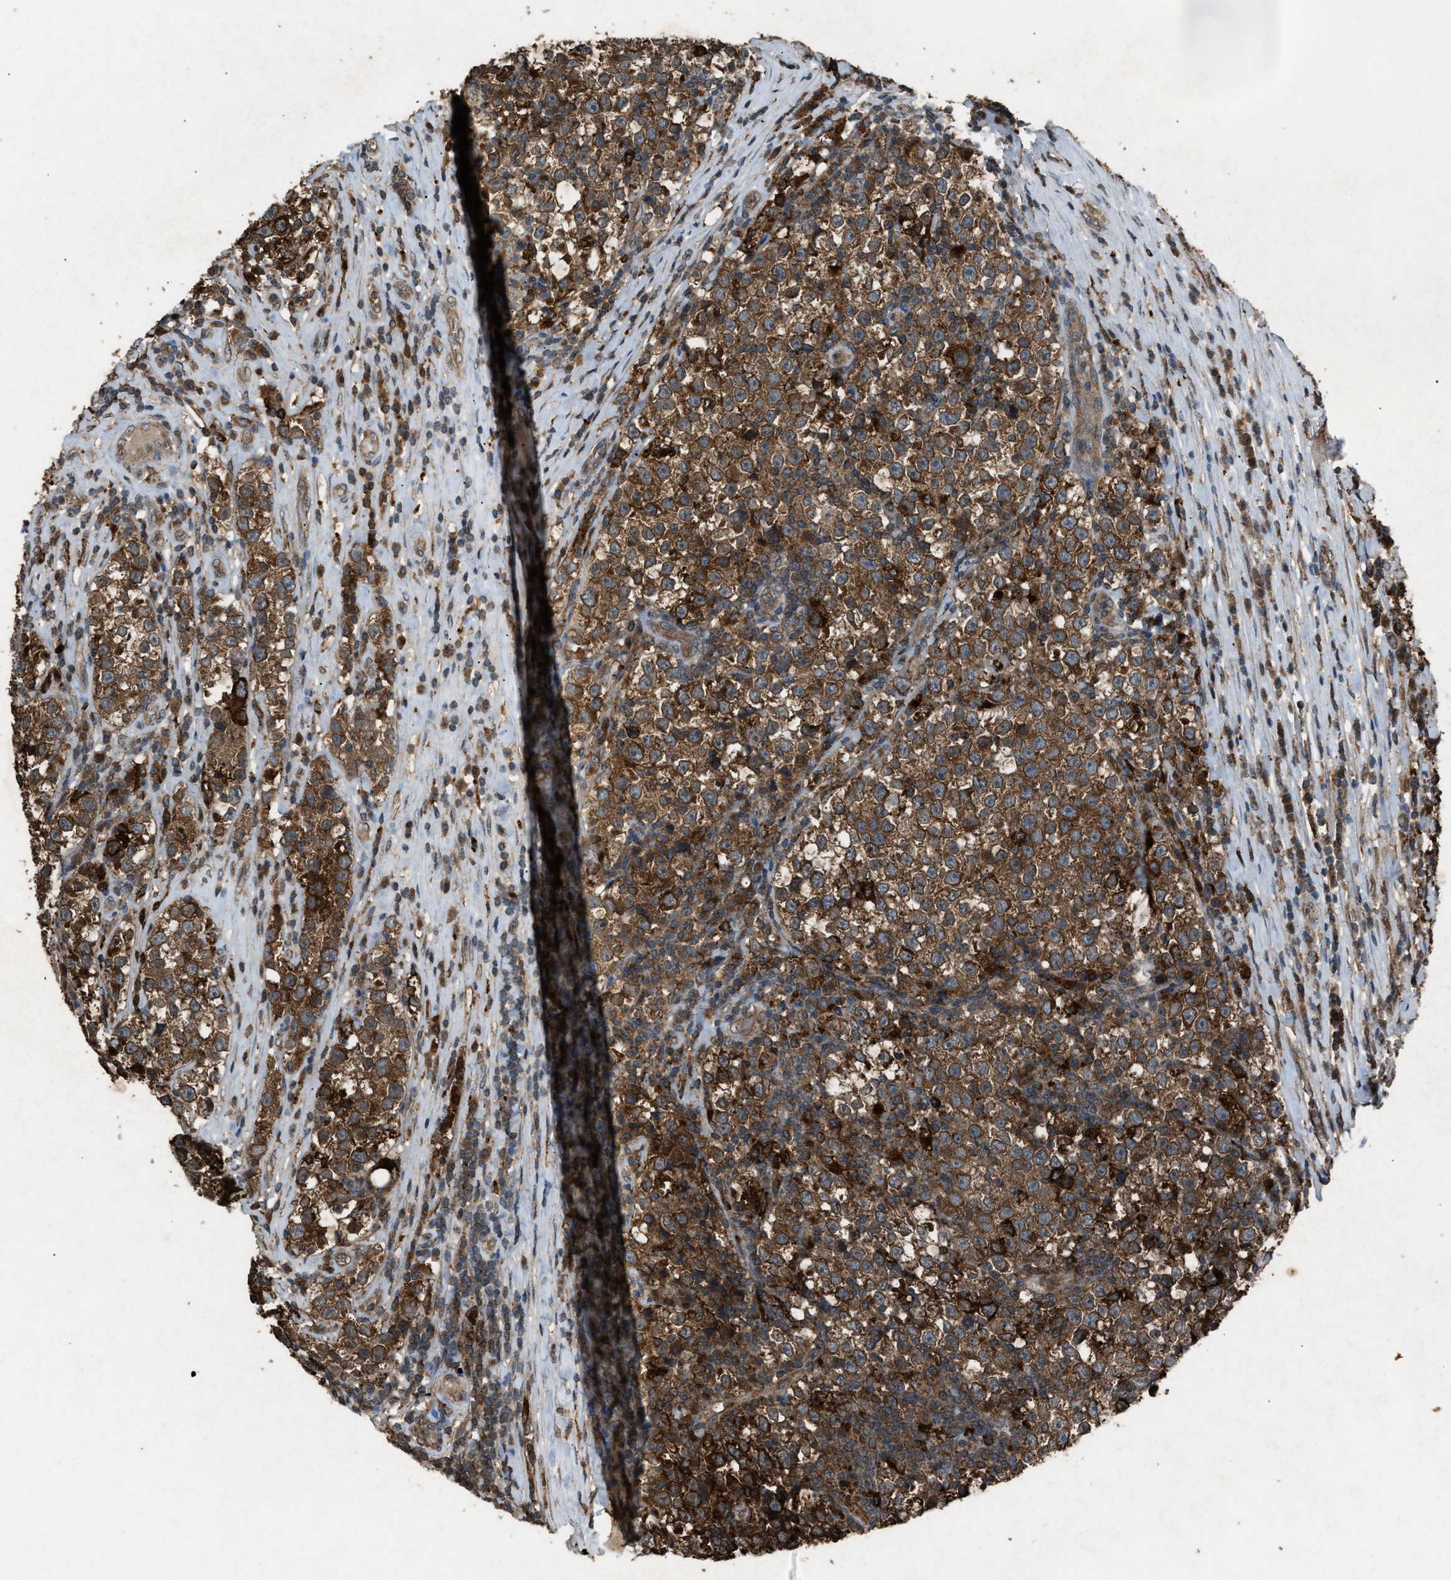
{"staining": {"intensity": "strong", "quantity": ">75%", "location": "cytoplasmic/membranous"}, "tissue": "testis cancer", "cell_type": "Tumor cells", "image_type": "cancer", "snomed": [{"axis": "morphology", "description": "Normal tissue, NOS"}, {"axis": "morphology", "description": "Seminoma, NOS"}, {"axis": "topography", "description": "Testis"}], "caption": "Human testis cancer stained with a protein marker shows strong staining in tumor cells.", "gene": "PSMD1", "patient": {"sex": "male", "age": 43}}